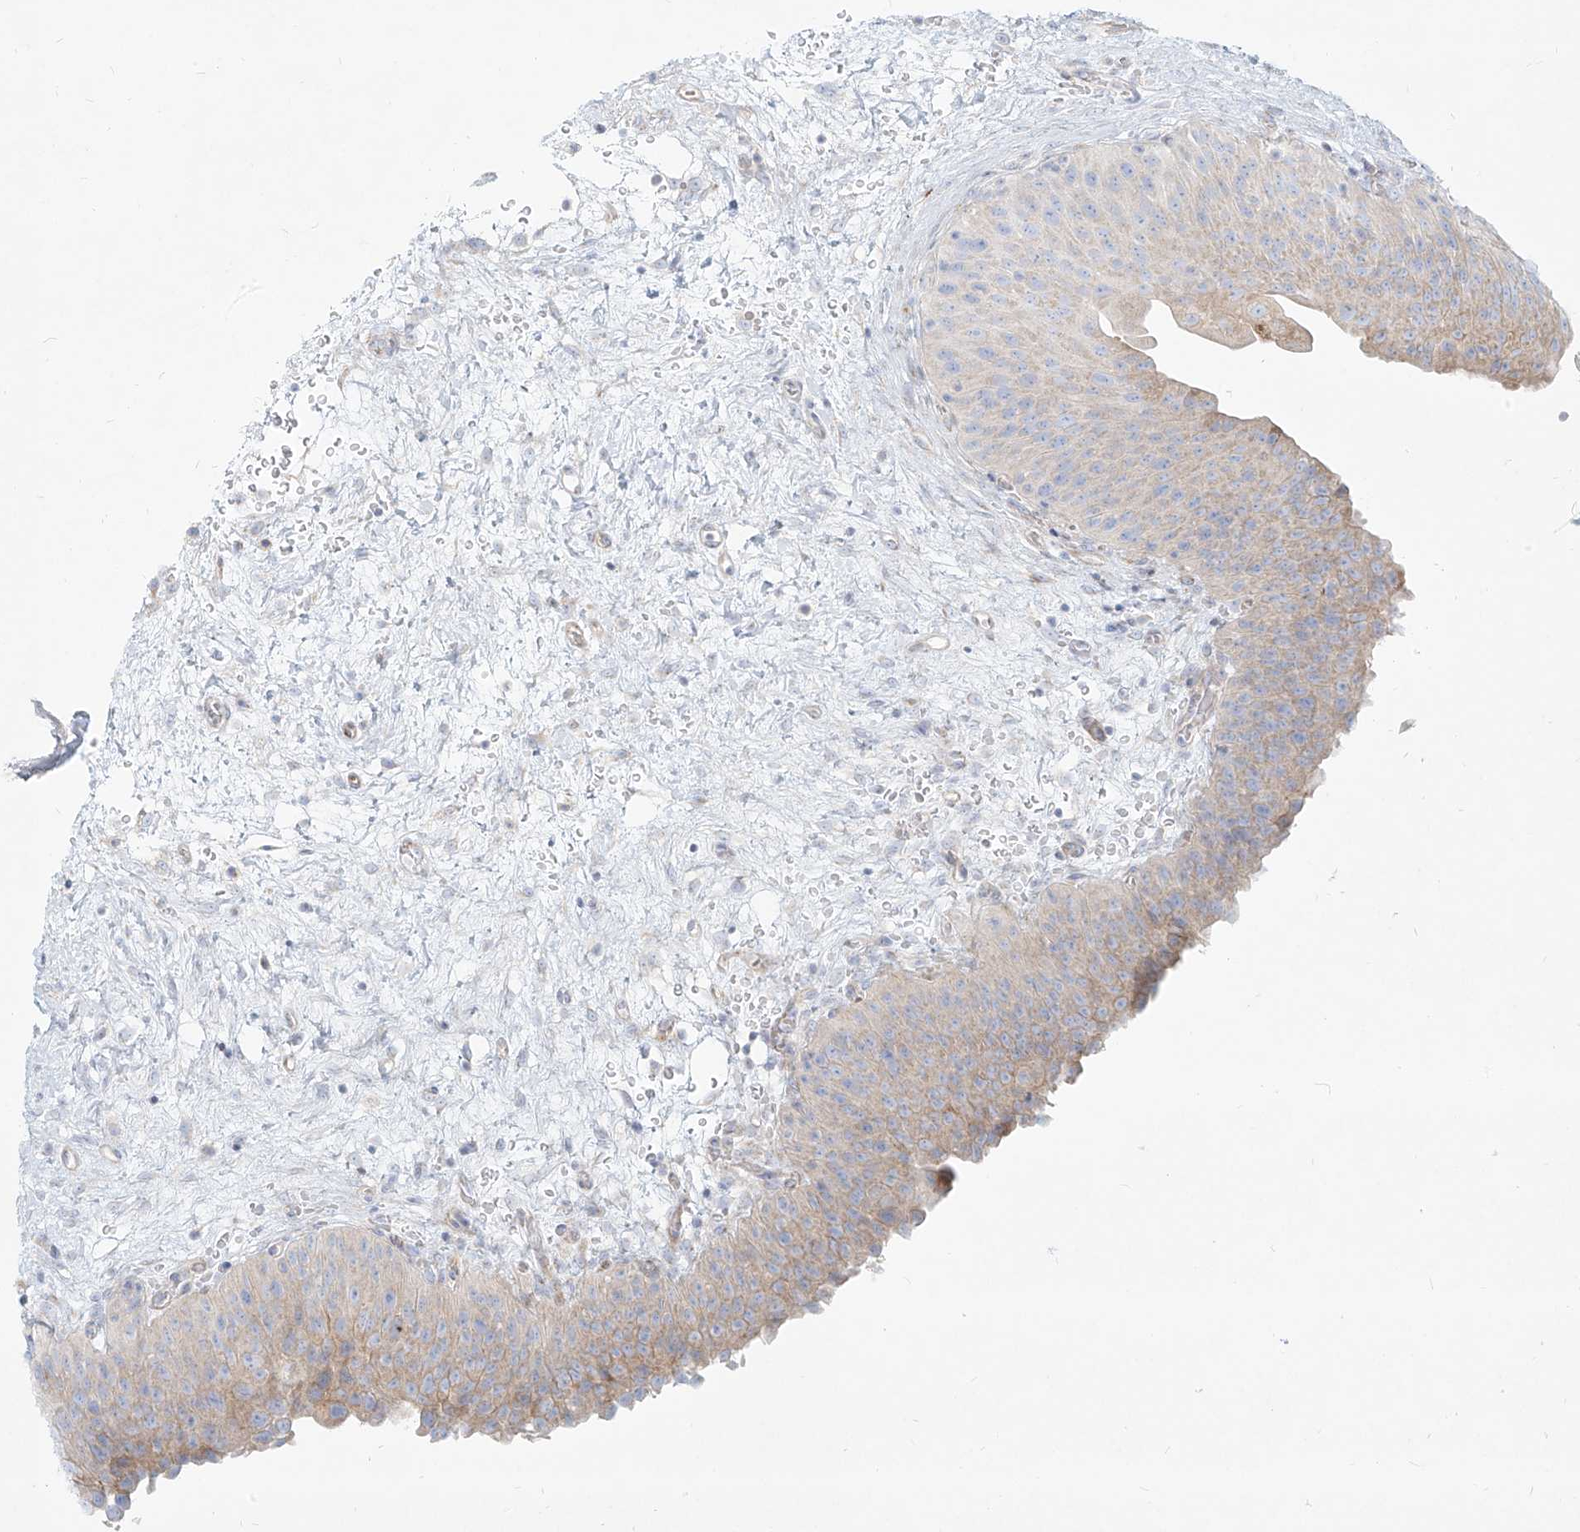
{"staining": {"intensity": "weak", "quantity": "25%-75%", "location": "cytoplasmic/membranous"}, "tissue": "urinary bladder", "cell_type": "Urothelial cells", "image_type": "normal", "snomed": [{"axis": "morphology", "description": "Normal tissue, NOS"}, {"axis": "morphology", "description": "Dysplasia, NOS"}, {"axis": "topography", "description": "Urinary bladder"}], "caption": "Immunohistochemical staining of benign human urinary bladder shows weak cytoplasmic/membranous protein positivity in approximately 25%-75% of urothelial cells. (DAB (3,3'-diaminobenzidine) IHC with brightfield microscopy, high magnification).", "gene": "MTX2", "patient": {"sex": "male", "age": 35}}